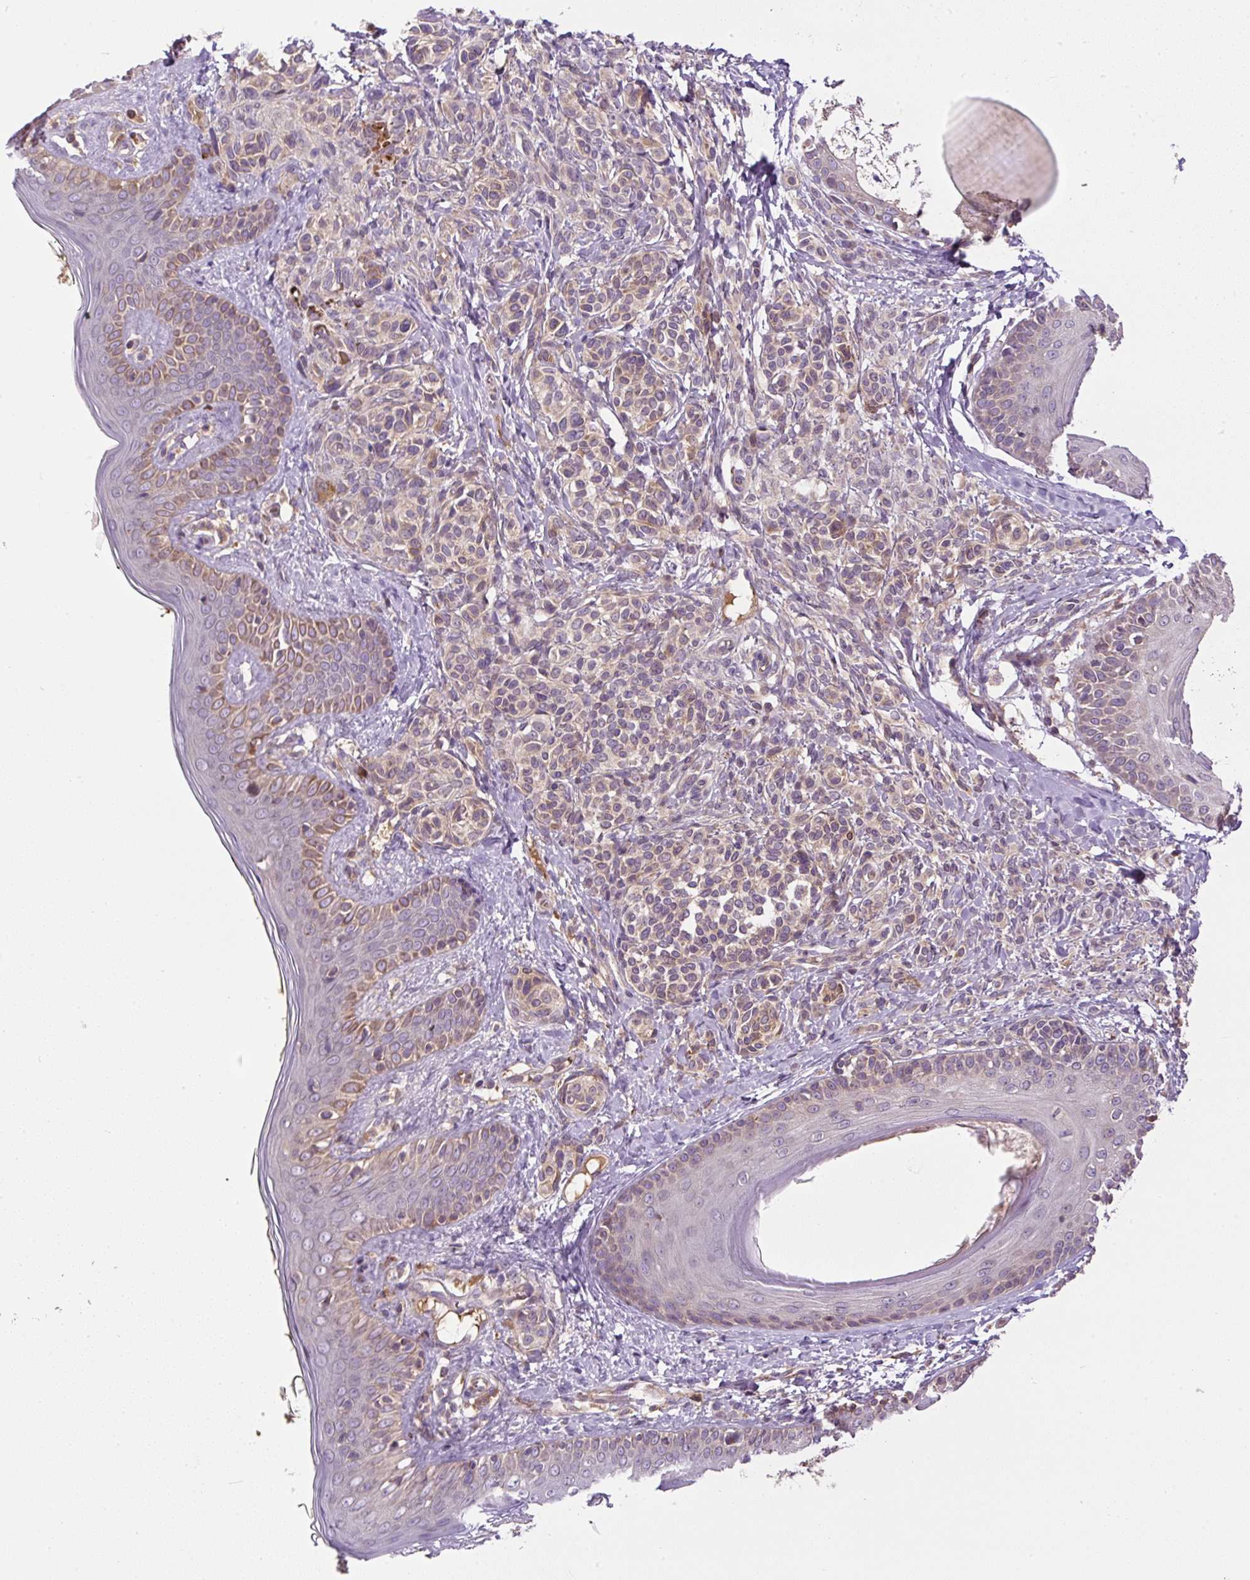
{"staining": {"intensity": "weak", "quantity": "25%-75%", "location": "cytoplasmic/membranous"}, "tissue": "skin", "cell_type": "Fibroblasts", "image_type": "normal", "snomed": [{"axis": "morphology", "description": "Normal tissue, NOS"}, {"axis": "topography", "description": "Skin"}], "caption": "The immunohistochemical stain shows weak cytoplasmic/membranous expression in fibroblasts of unremarkable skin.", "gene": "CXCL13", "patient": {"sex": "male", "age": 16}}